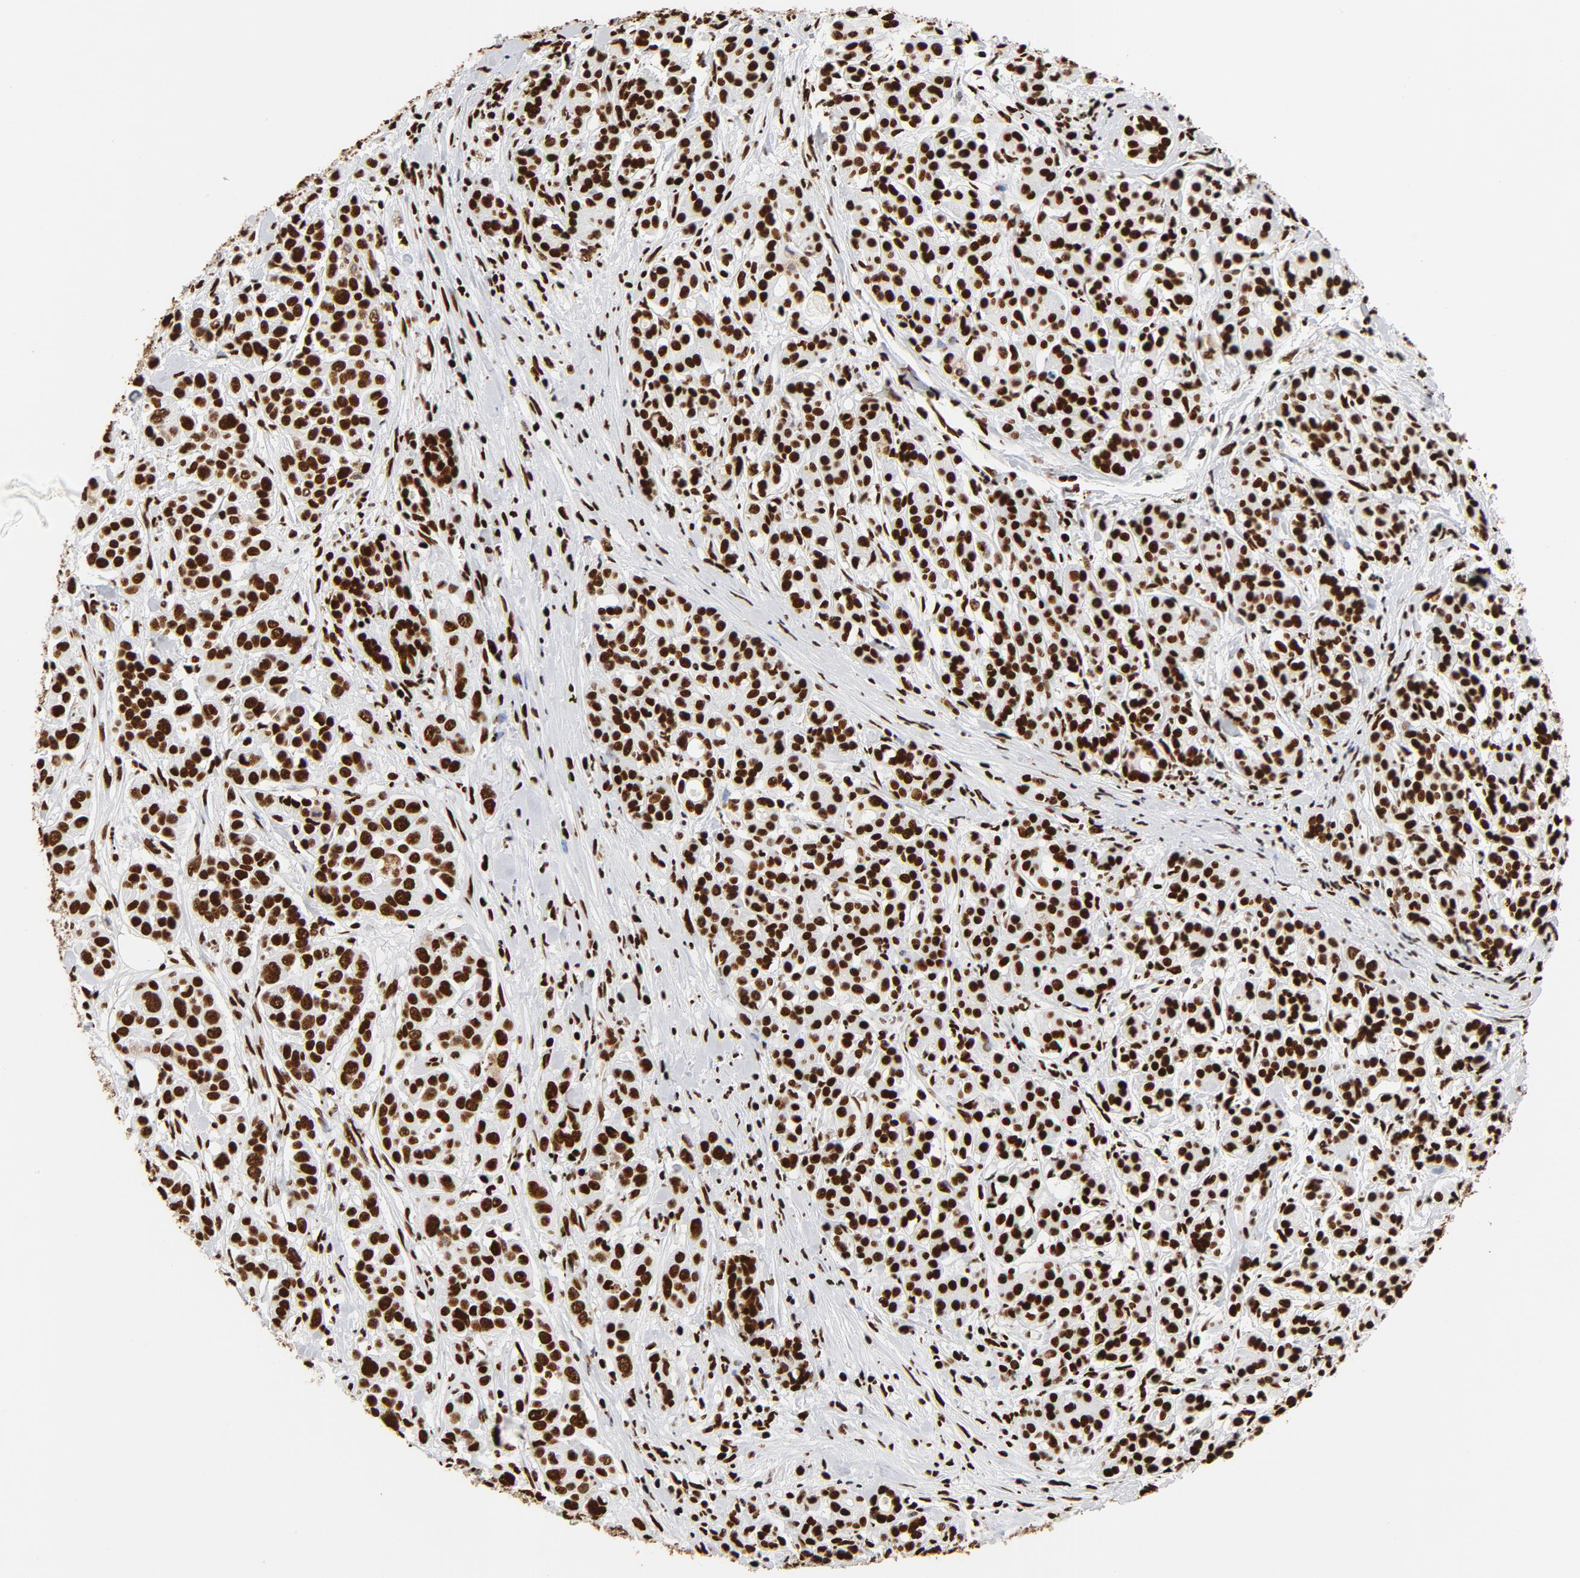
{"staining": {"intensity": "strong", "quantity": ">75%", "location": "nuclear"}, "tissue": "pancreatic cancer", "cell_type": "Tumor cells", "image_type": "cancer", "snomed": [{"axis": "morphology", "description": "Adenocarcinoma, NOS"}, {"axis": "topography", "description": "Pancreas"}], "caption": "Strong nuclear protein expression is appreciated in about >75% of tumor cells in pancreatic adenocarcinoma. Using DAB (3,3'-diaminobenzidine) (brown) and hematoxylin (blue) stains, captured at high magnification using brightfield microscopy.", "gene": "XRCC6", "patient": {"sex": "female", "age": 52}}